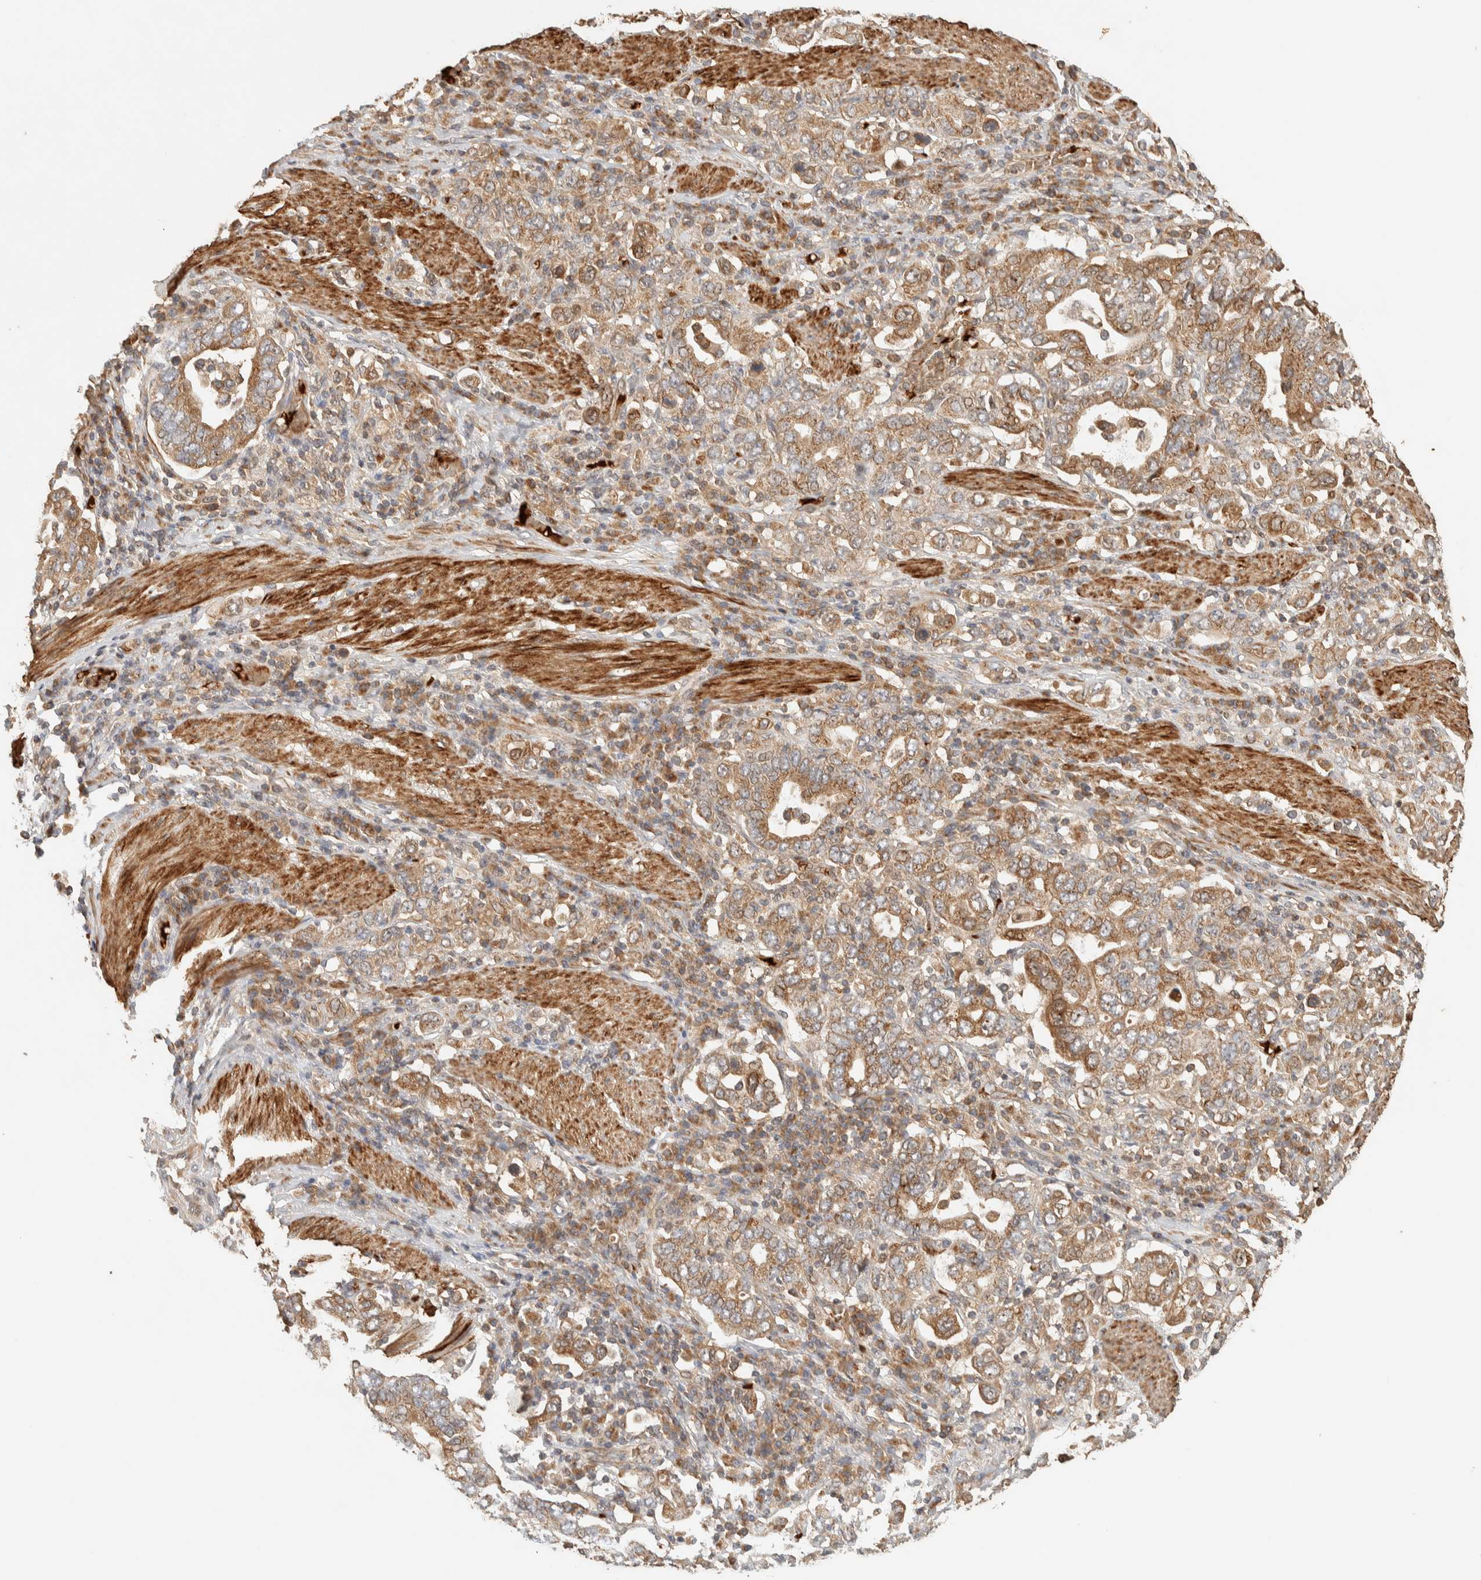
{"staining": {"intensity": "moderate", "quantity": ">75%", "location": "cytoplasmic/membranous"}, "tissue": "stomach cancer", "cell_type": "Tumor cells", "image_type": "cancer", "snomed": [{"axis": "morphology", "description": "Adenocarcinoma, NOS"}, {"axis": "topography", "description": "Stomach, upper"}], "caption": "The micrograph displays a brown stain indicating the presence of a protein in the cytoplasmic/membranous of tumor cells in adenocarcinoma (stomach).", "gene": "TTI2", "patient": {"sex": "male", "age": 62}}